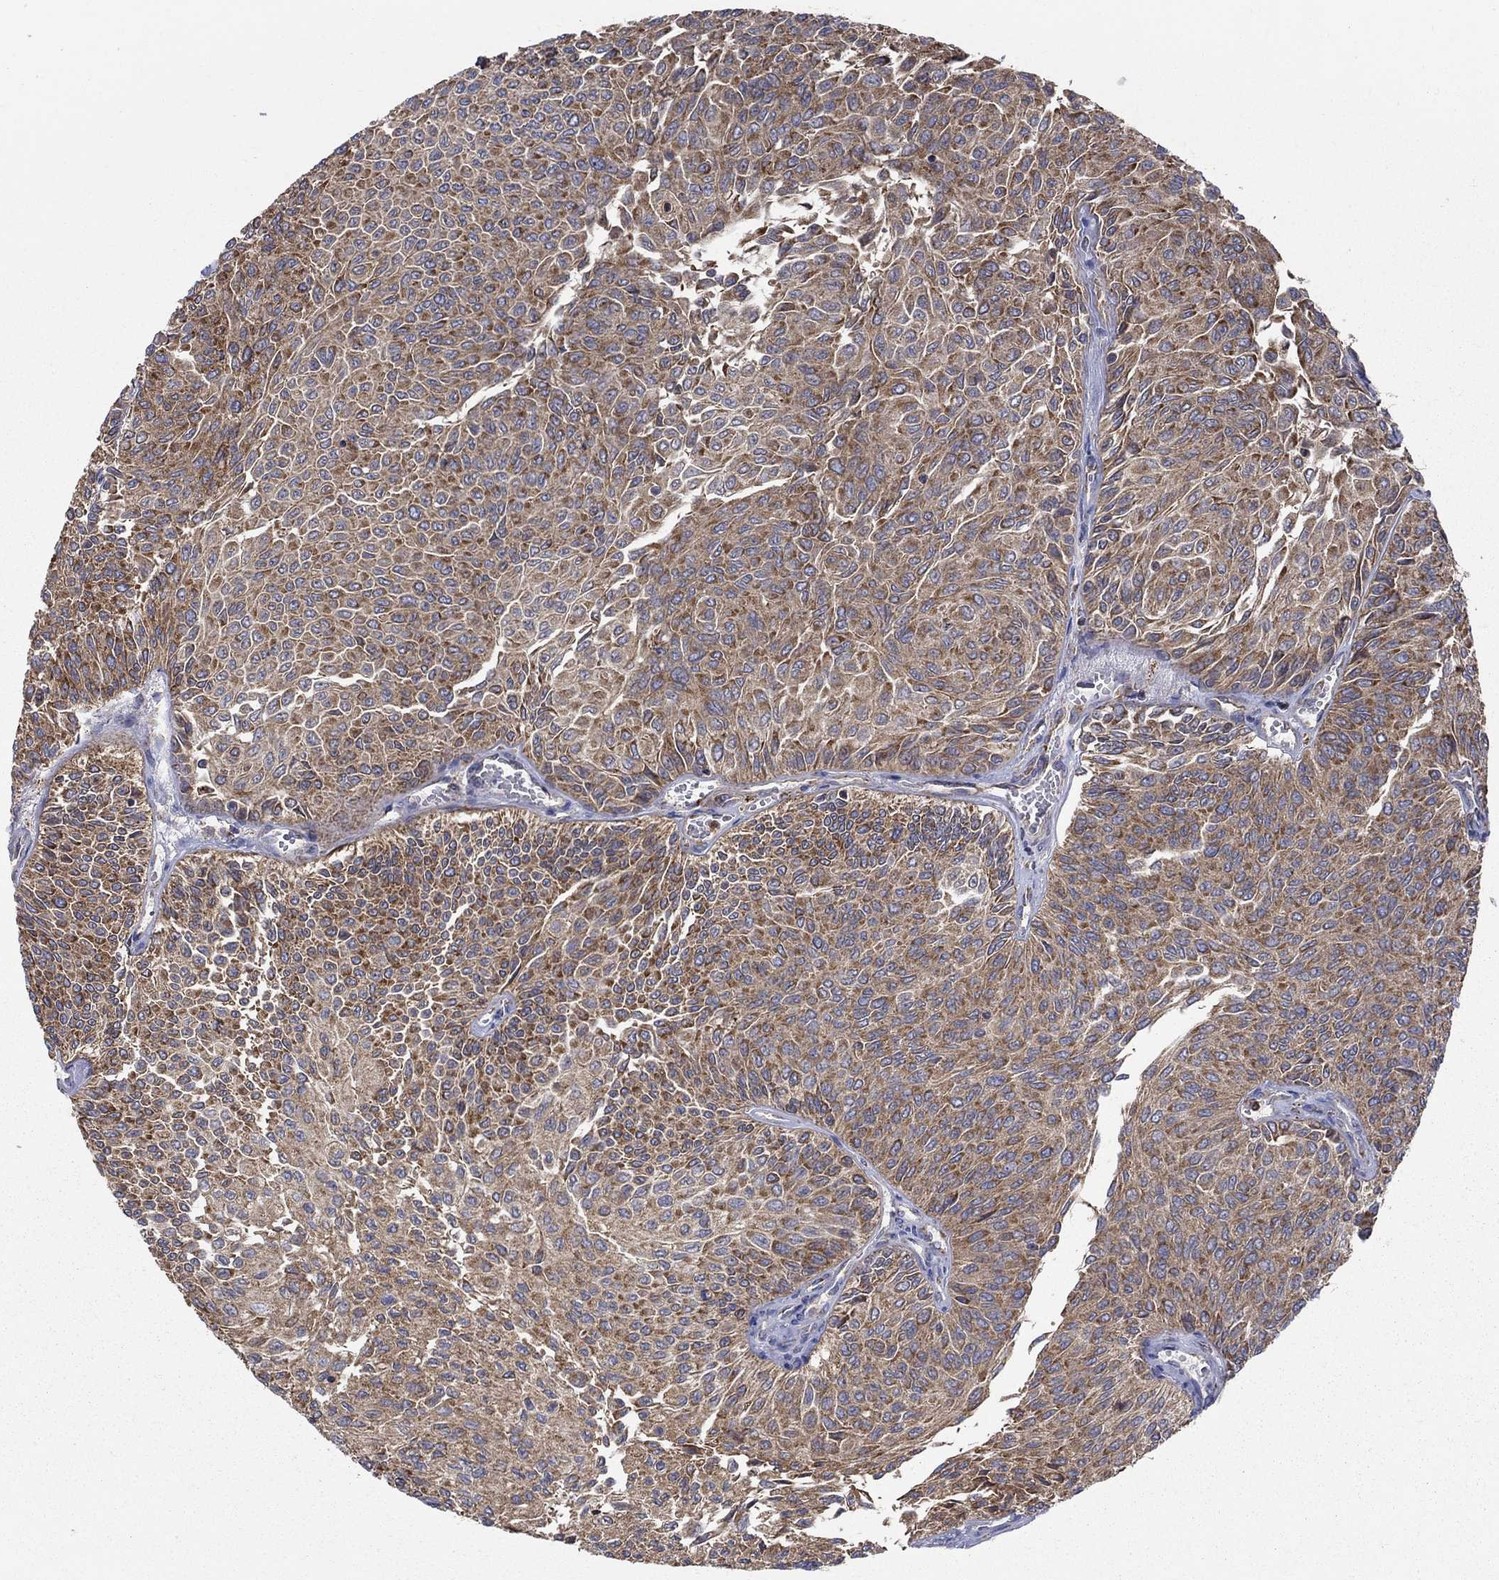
{"staining": {"intensity": "moderate", "quantity": ">75%", "location": "cytoplasmic/membranous"}, "tissue": "urothelial cancer", "cell_type": "Tumor cells", "image_type": "cancer", "snomed": [{"axis": "morphology", "description": "Urothelial carcinoma, Low grade"}, {"axis": "topography", "description": "Ureter, NOS"}, {"axis": "topography", "description": "Urinary bladder"}], "caption": "Low-grade urothelial carcinoma was stained to show a protein in brown. There is medium levels of moderate cytoplasmic/membranous expression in about >75% of tumor cells. (Stains: DAB (3,3'-diaminobenzidine) in brown, nuclei in blue, Microscopy: brightfield microscopy at high magnification).", "gene": "PRDX4", "patient": {"sex": "male", "age": 78}}